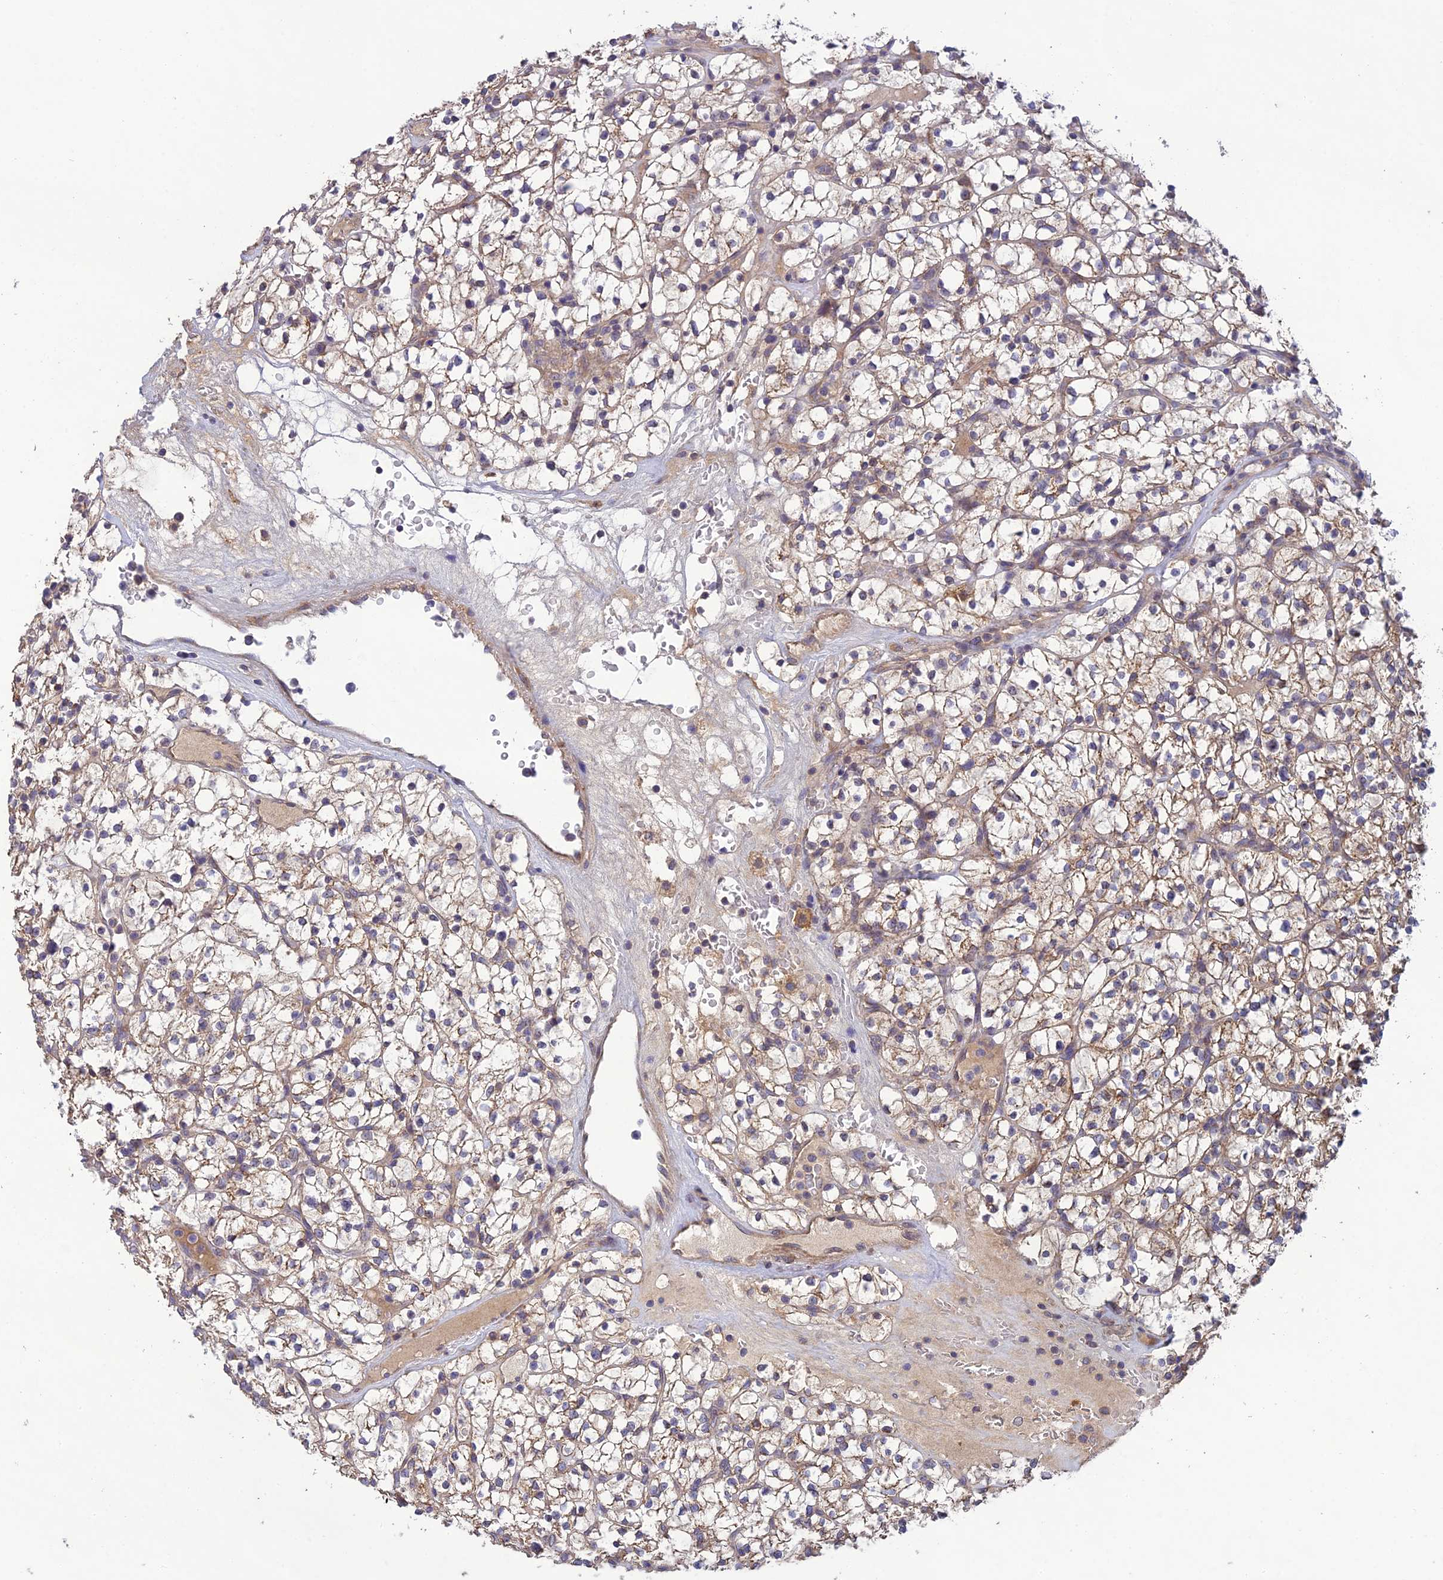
{"staining": {"intensity": "weak", "quantity": "25%-75%", "location": "cytoplasmic/membranous"}, "tissue": "renal cancer", "cell_type": "Tumor cells", "image_type": "cancer", "snomed": [{"axis": "morphology", "description": "Adenocarcinoma, NOS"}, {"axis": "topography", "description": "Kidney"}], "caption": "Immunohistochemistry (DAB) staining of human renal adenocarcinoma exhibits weak cytoplasmic/membranous protein staining in approximately 25%-75% of tumor cells. Nuclei are stained in blue.", "gene": "MRNIP", "patient": {"sex": "female", "age": 64}}